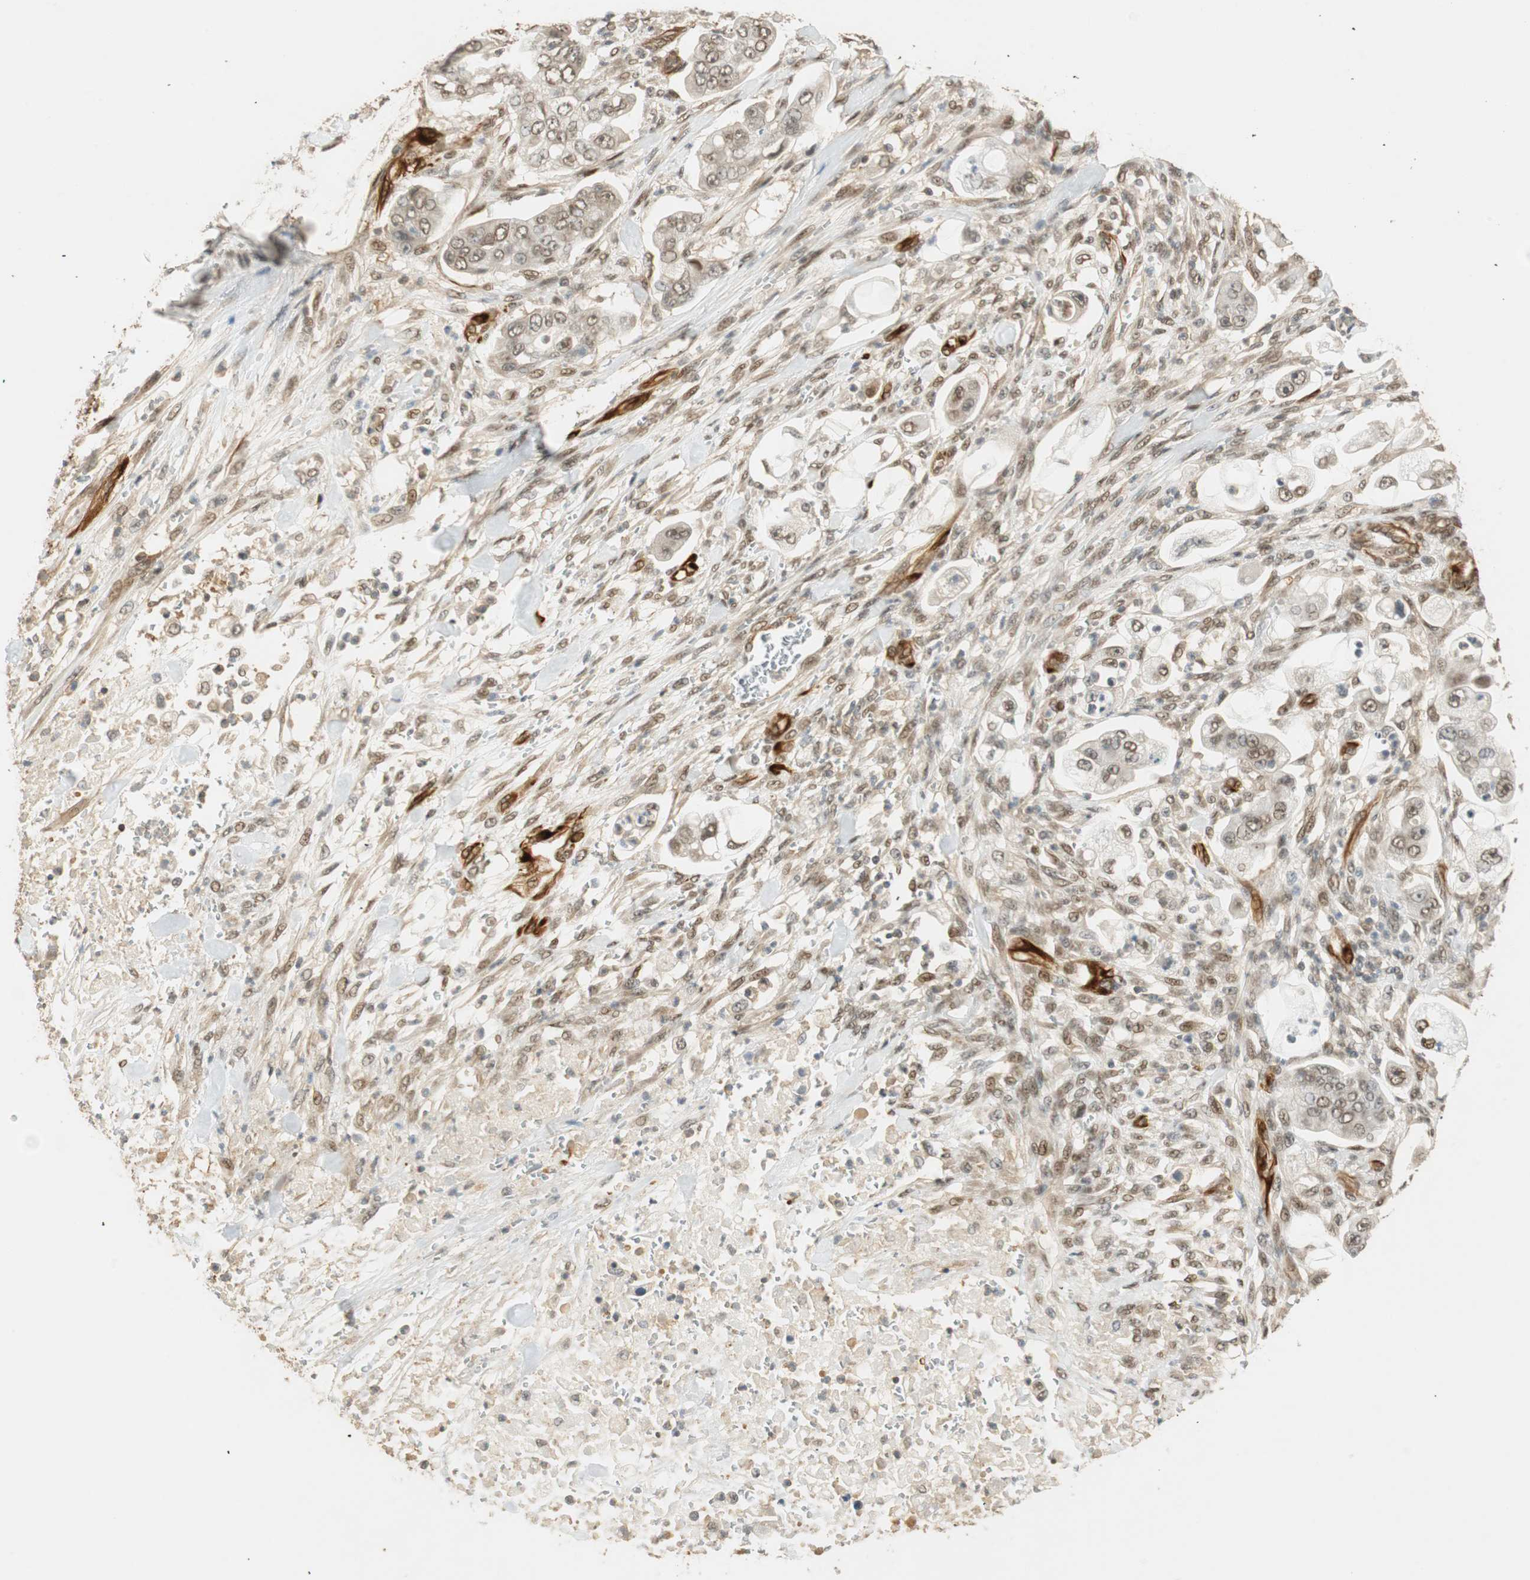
{"staining": {"intensity": "negative", "quantity": "none", "location": "none"}, "tissue": "stomach cancer", "cell_type": "Tumor cells", "image_type": "cancer", "snomed": [{"axis": "morphology", "description": "Adenocarcinoma, NOS"}, {"axis": "topography", "description": "Stomach"}], "caption": "IHC of human stomach cancer reveals no positivity in tumor cells.", "gene": "NES", "patient": {"sex": "male", "age": 62}}